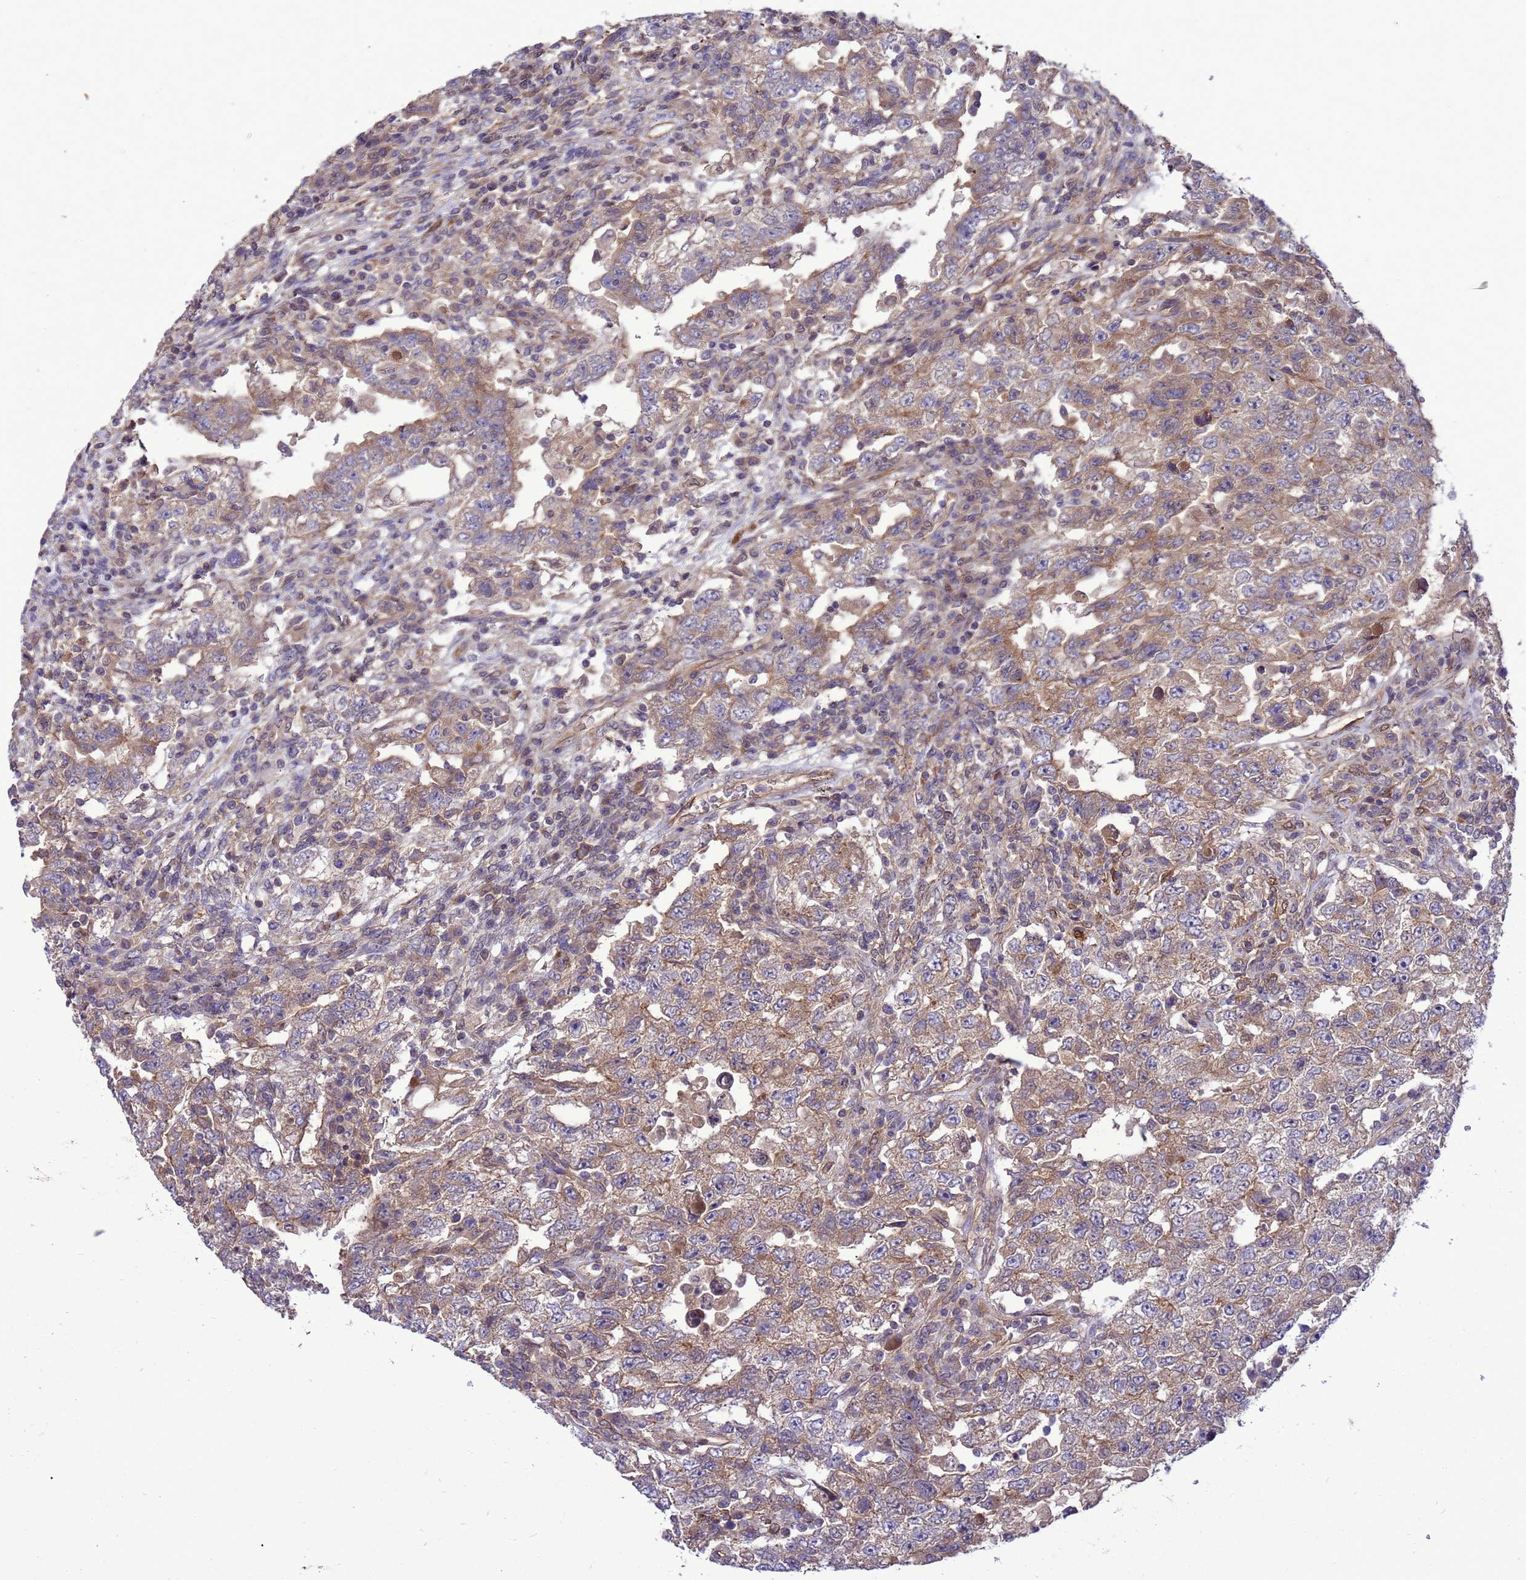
{"staining": {"intensity": "moderate", "quantity": ">75%", "location": "cytoplasmic/membranous"}, "tissue": "testis cancer", "cell_type": "Tumor cells", "image_type": "cancer", "snomed": [{"axis": "morphology", "description": "Carcinoma, Embryonal, NOS"}, {"axis": "topography", "description": "Testis"}], "caption": "Brown immunohistochemical staining in testis cancer (embryonal carcinoma) displays moderate cytoplasmic/membranous positivity in approximately >75% of tumor cells. (DAB (3,3'-diaminobenzidine) IHC, brown staining for protein, blue staining for nuclei).", "gene": "SMCO3", "patient": {"sex": "male", "age": 26}}